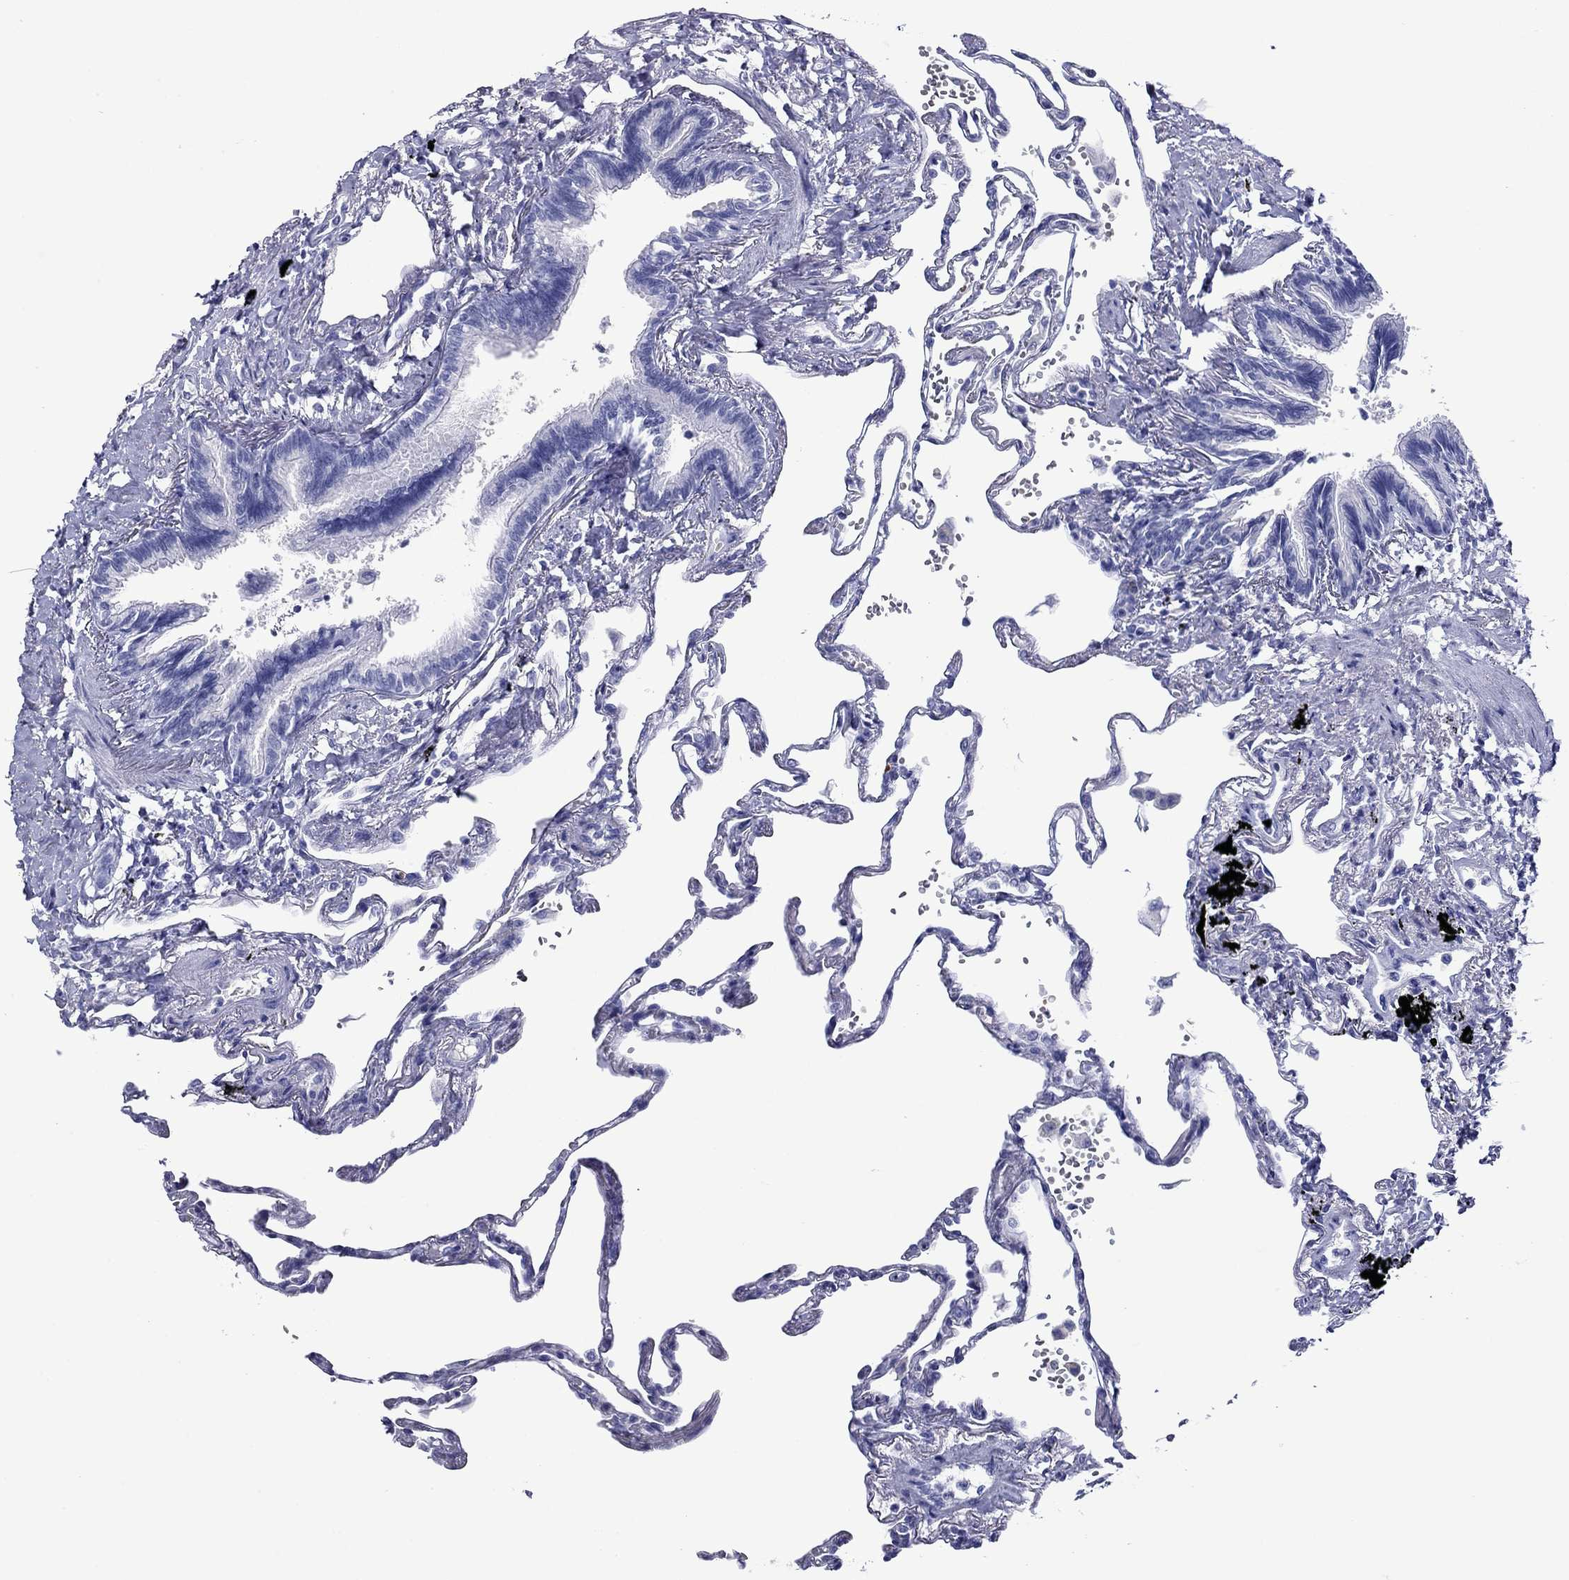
{"staining": {"intensity": "negative", "quantity": "none", "location": "none"}, "tissue": "lung", "cell_type": "Alveolar cells", "image_type": "normal", "snomed": [{"axis": "morphology", "description": "Normal tissue, NOS"}, {"axis": "topography", "description": "Lung"}], "caption": "Lung was stained to show a protein in brown. There is no significant expression in alveolar cells. The staining is performed using DAB (3,3'-diaminobenzidine) brown chromogen with nuclei counter-stained in using hematoxylin.", "gene": "ROM1", "patient": {"sex": "male", "age": 78}}